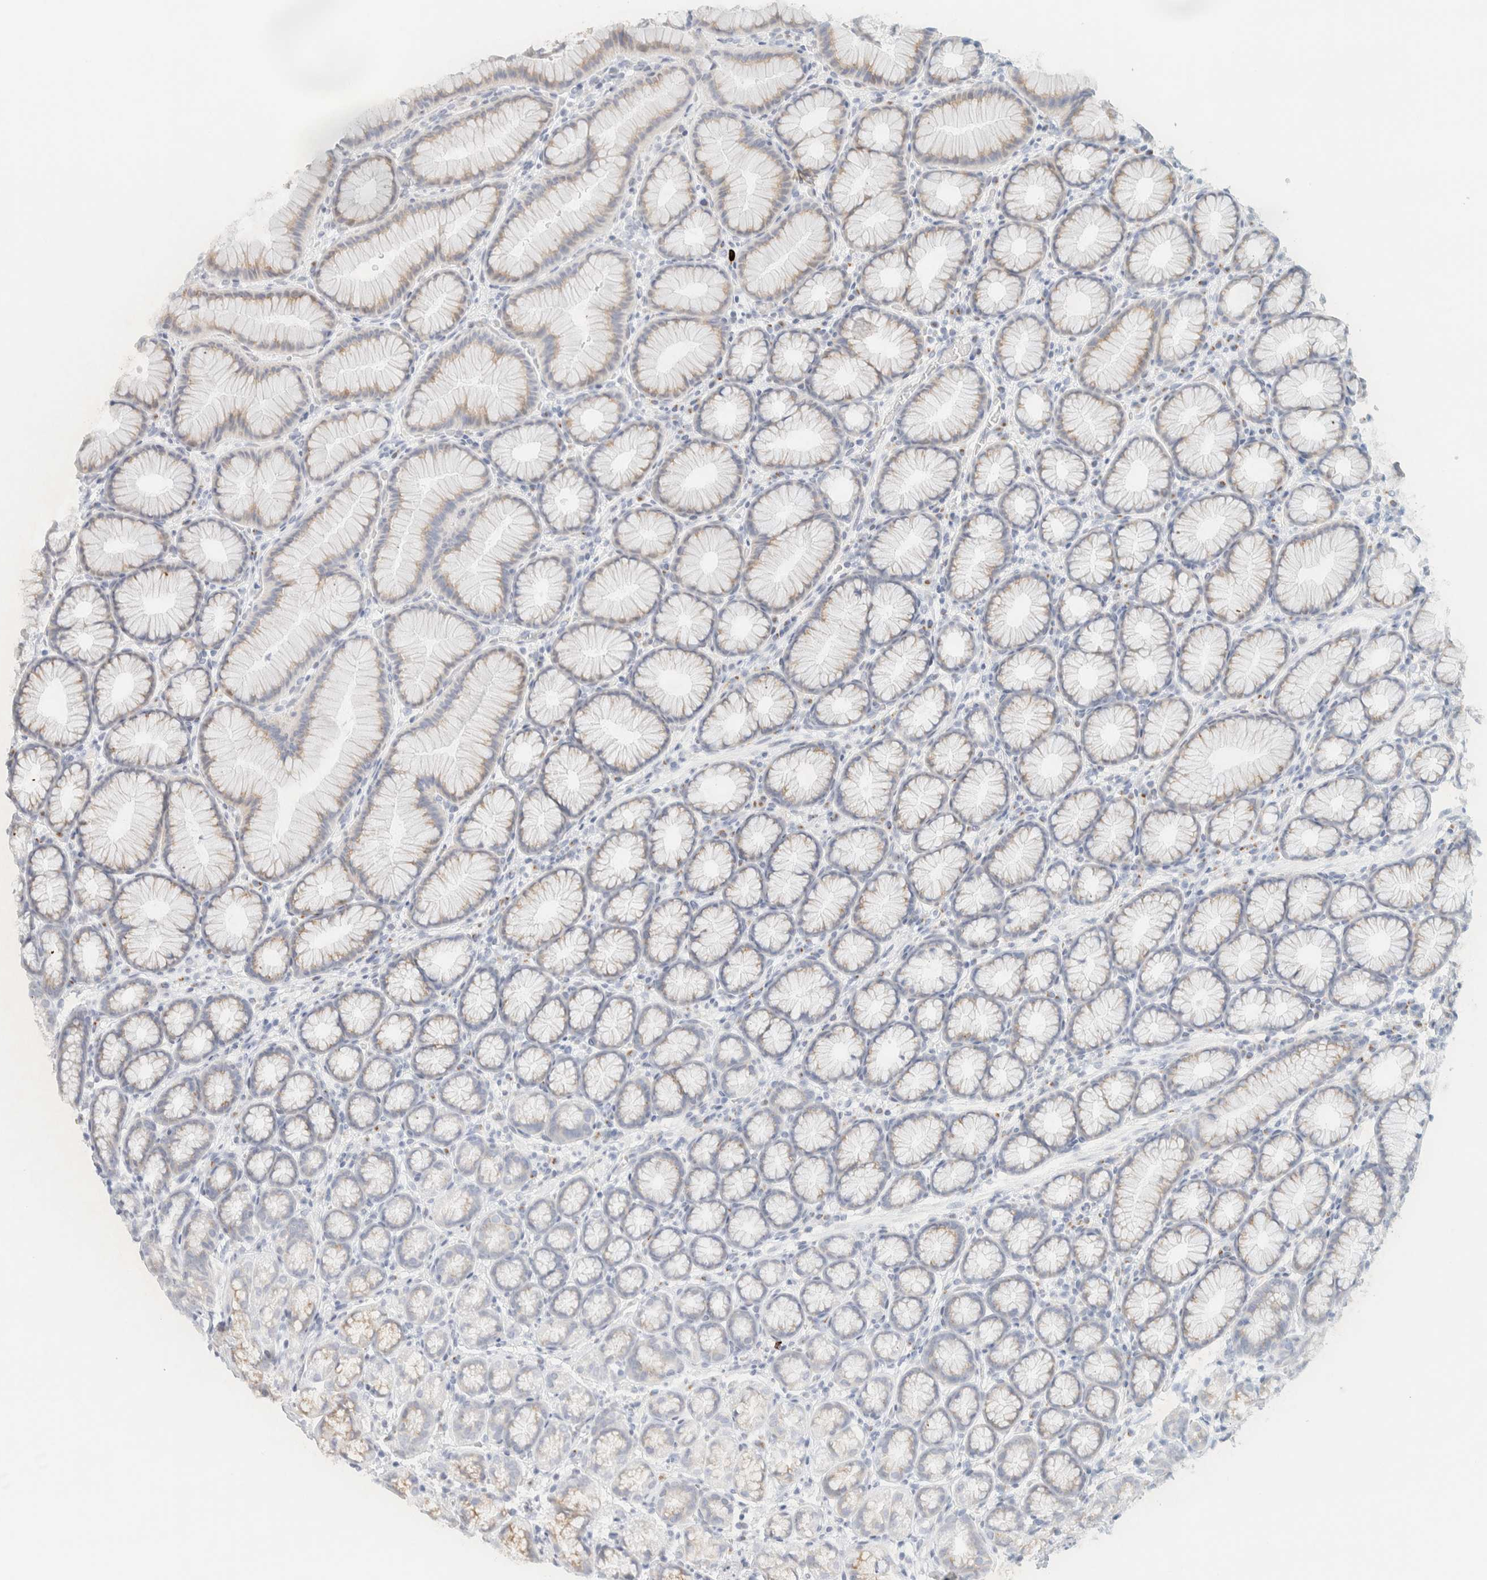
{"staining": {"intensity": "weak", "quantity": "25%-75%", "location": "cytoplasmic/membranous"}, "tissue": "stomach", "cell_type": "Glandular cells", "image_type": "normal", "snomed": [{"axis": "morphology", "description": "Normal tissue, NOS"}, {"axis": "topography", "description": "Stomach"}], "caption": "IHC image of benign stomach: human stomach stained using immunohistochemistry (IHC) displays low levels of weak protein expression localized specifically in the cytoplasmic/membranous of glandular cells, appearing as a cytoplasmic/membranous brown color.", "gene": "SPNS3", "patient": {"sex": "male", "age": 42}}